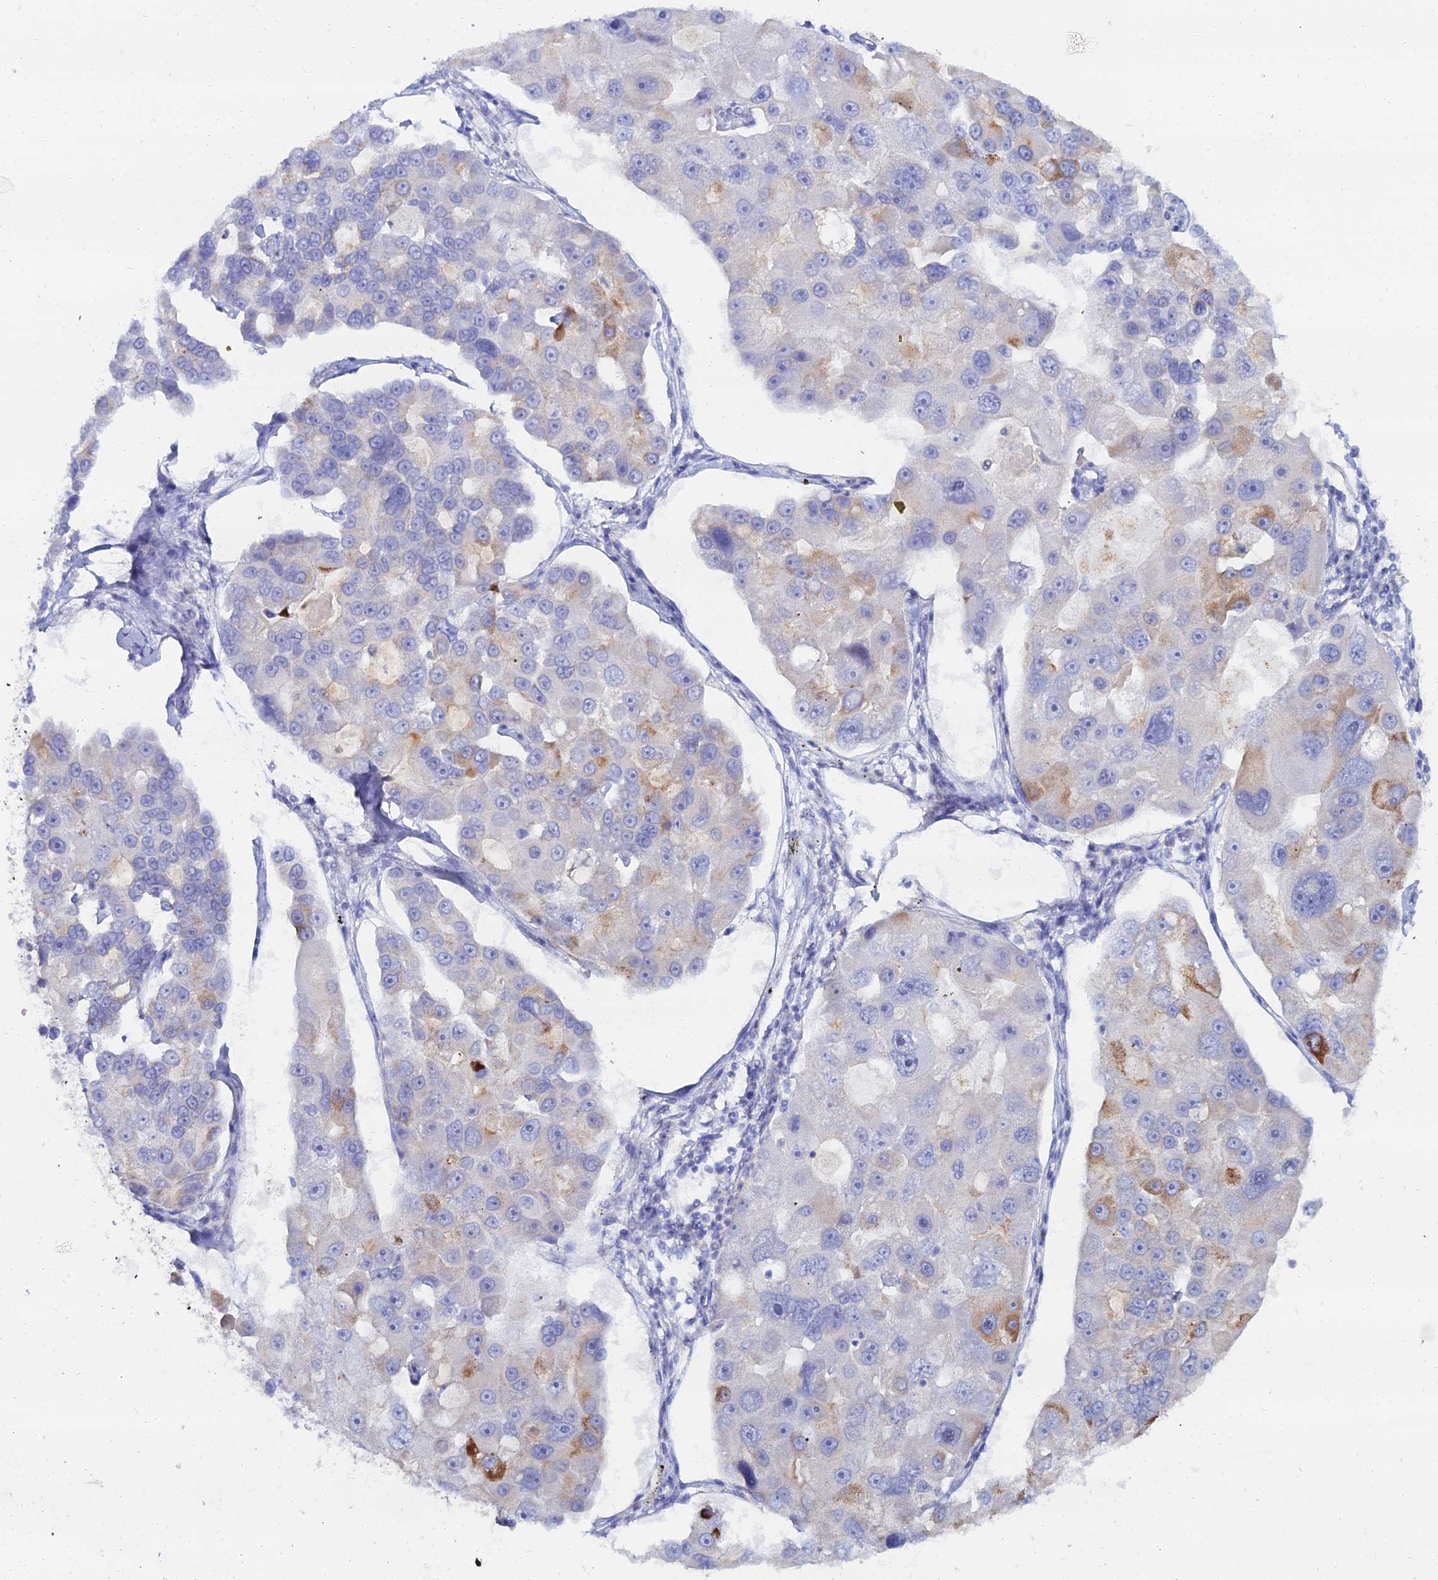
{"staining": {"intensity": "moderate", "quantity": "<25%", "location": "cytoplasmic/membranous"}, "tissue": "lung cancer", "cell_type": "Tumor cells", "image_type": "cancer", "snomed": [{"axis": "morphology", "description": "Adenocarcinoma, NOS"}, {"axis": "topography", "description": "Lung"}], "caption": "DAB immunohistochemical staining of human adenocarcinoma (lung) shows moderate cytoplasmic/membranous protein expression in about <25% of tumor cells.", "gene": "DHX34", "patient": {"sex": "female", "age": 54}}